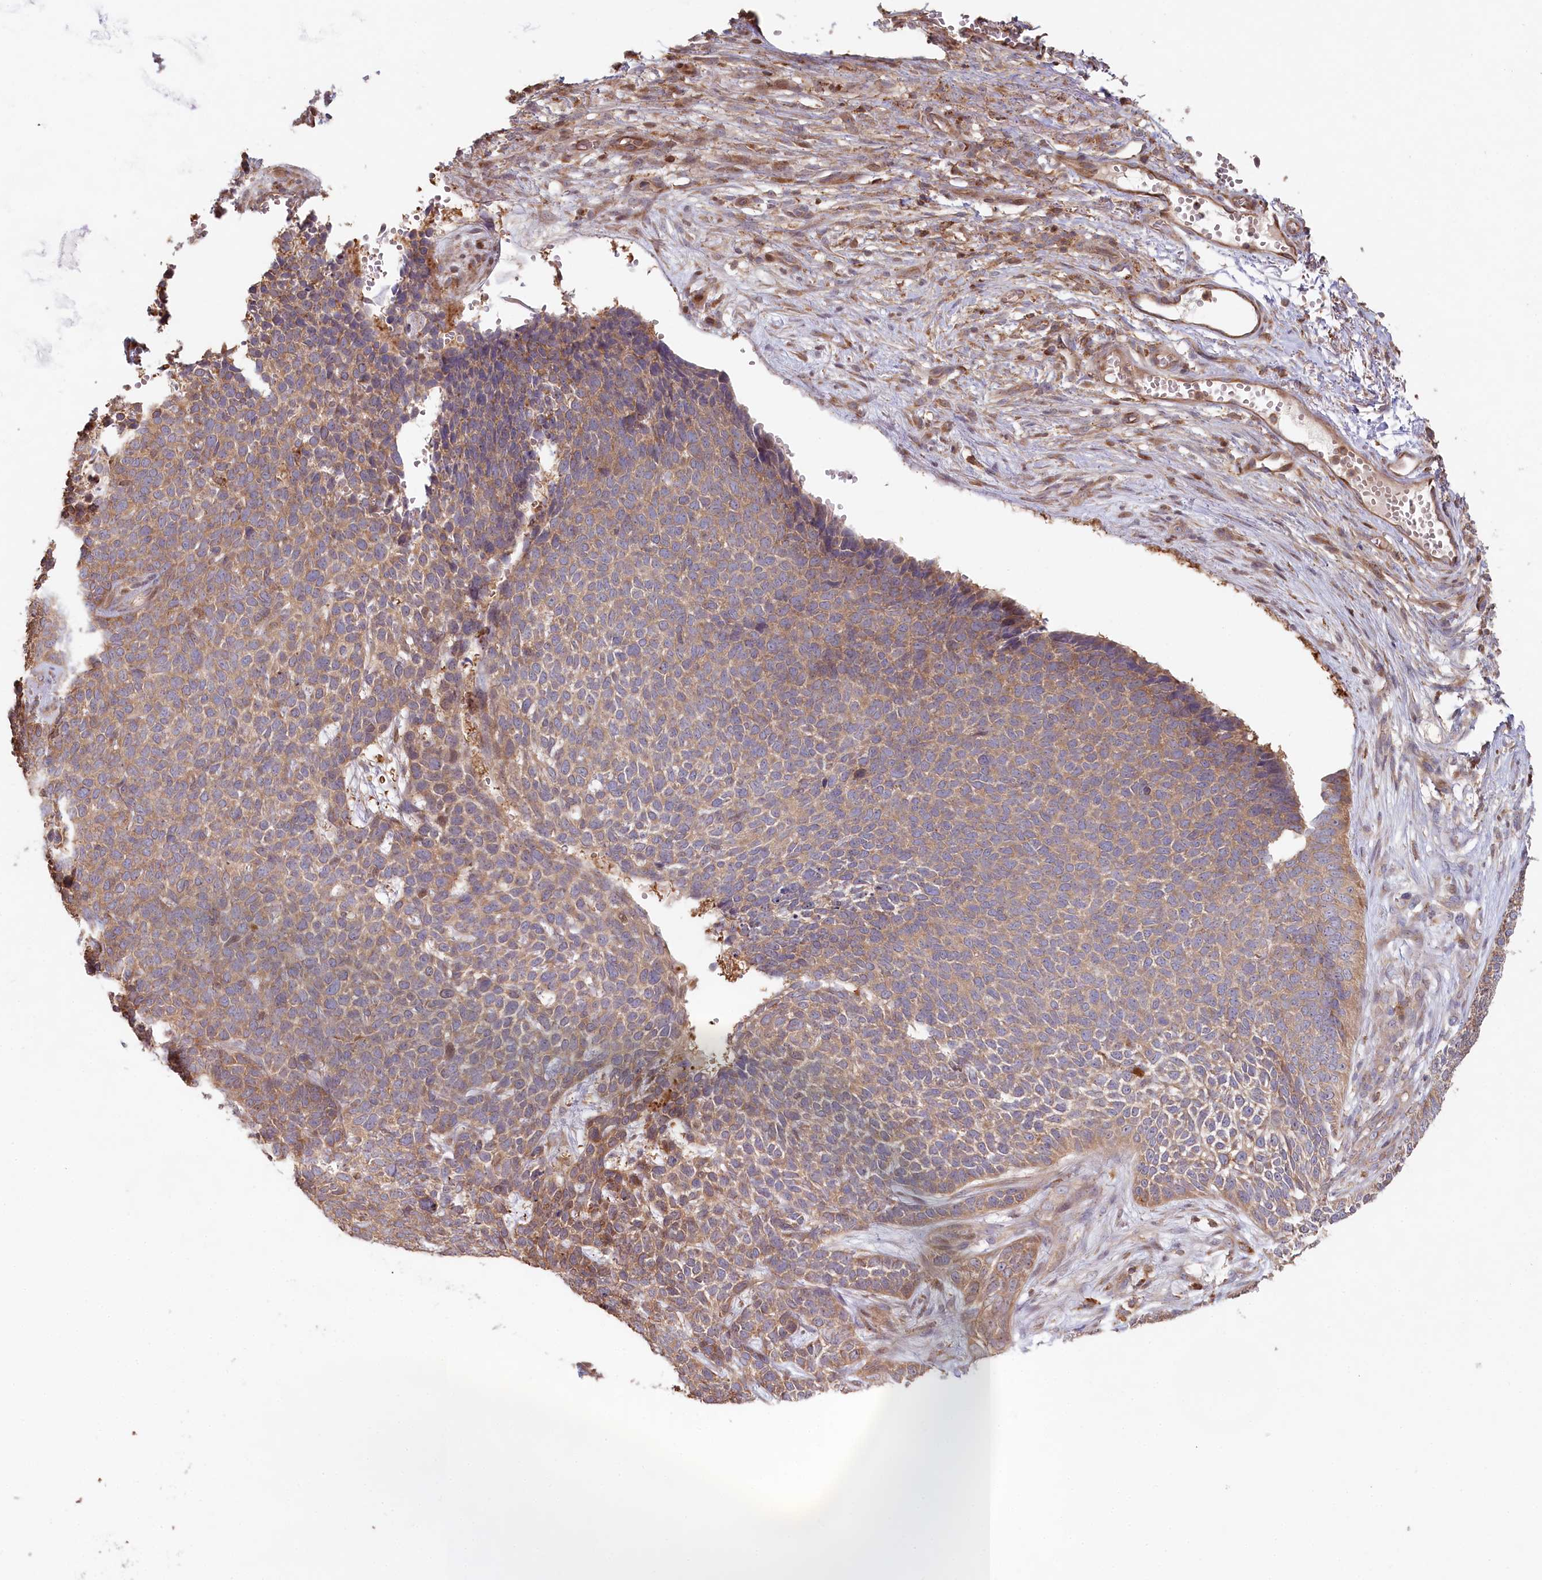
{"staining": {"intensity": "moderate", "quantity": "25%-75%", "location": "cytoplasmic/membranous"}, "tissue": "skin cancer", "cell_type": "Tumor cells", "image_type": "cancer", "snomed": [{"axis": "morphology", "description": "Basal cell carcinoma"}, {"axis": "topography", "description": "Skin"}], "caption": "A histopathology image showing moderate cytoplasmic/membranous staining in about 25%-75% of tumor cells in basal cell carcinoma (skin), as visualized by brown immunohistochemical staining.", "gene": "HAL", "patient": {"sex": "female", "age": 84}}